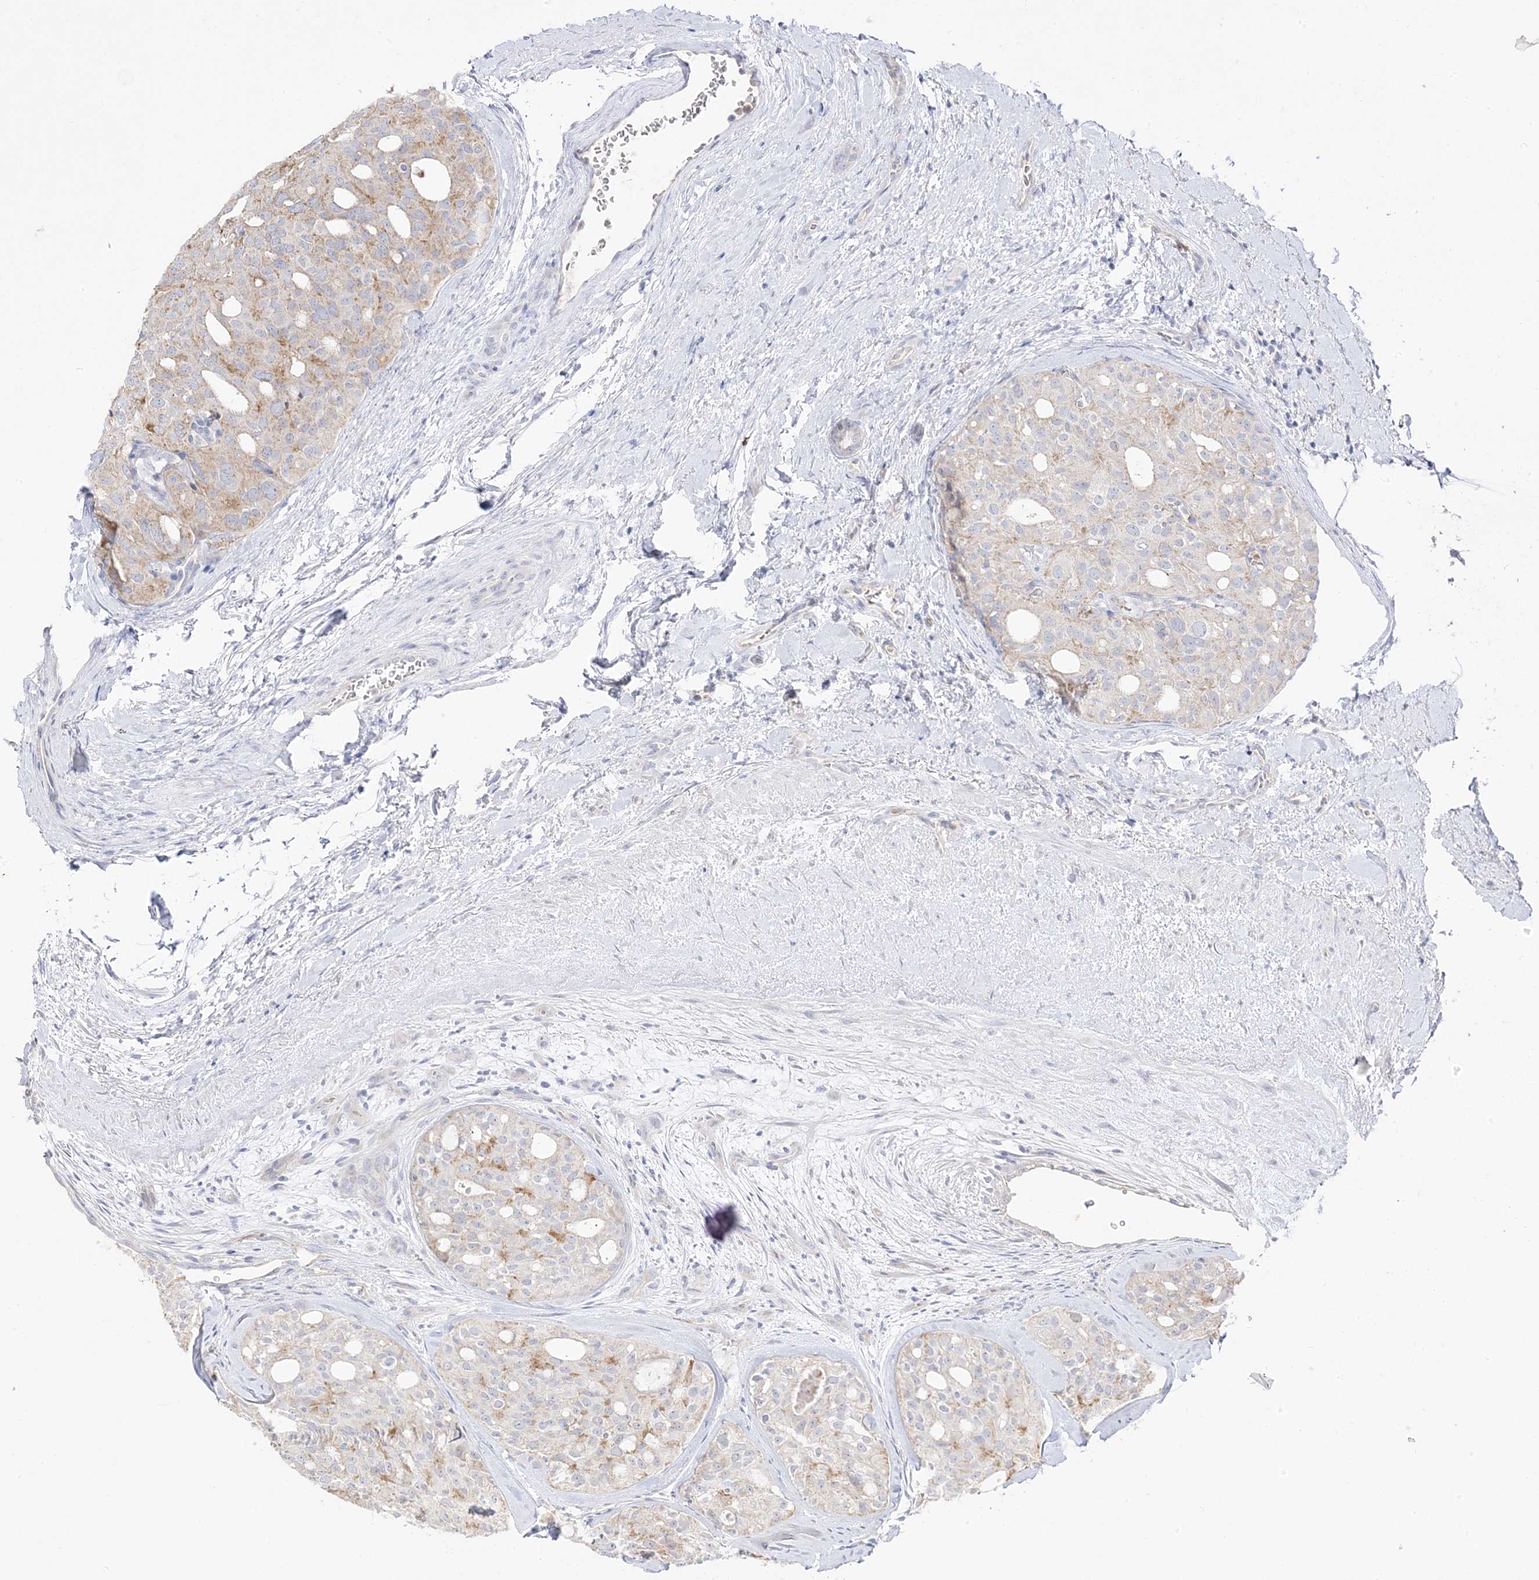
{"staining": {"intensity": "moderate", "quantity": "<25%", "location": "cytoplasmic/membranous"}, "tissue": "thyroid cancer", "cell_type": "Tumor cells", "image_type": "cancer", "snomed": [{"axis": "morphology", "description": "Follicular adenoma carcinoma, NOS"}, {"axis": "topography", "description": "Thyroid gland"}], "caption": "This photomicrograph displays follicular adenoma carcinoma (thyroid) stained with immunohistochemistry to label a protein in brown. The cytoplasmic/membranous of tumor cells show moderate positivity for the protein. Nuclei are counter-stained blue.", "gene": "TRANK1", "patient": {"sex": "male", "age": 75}}